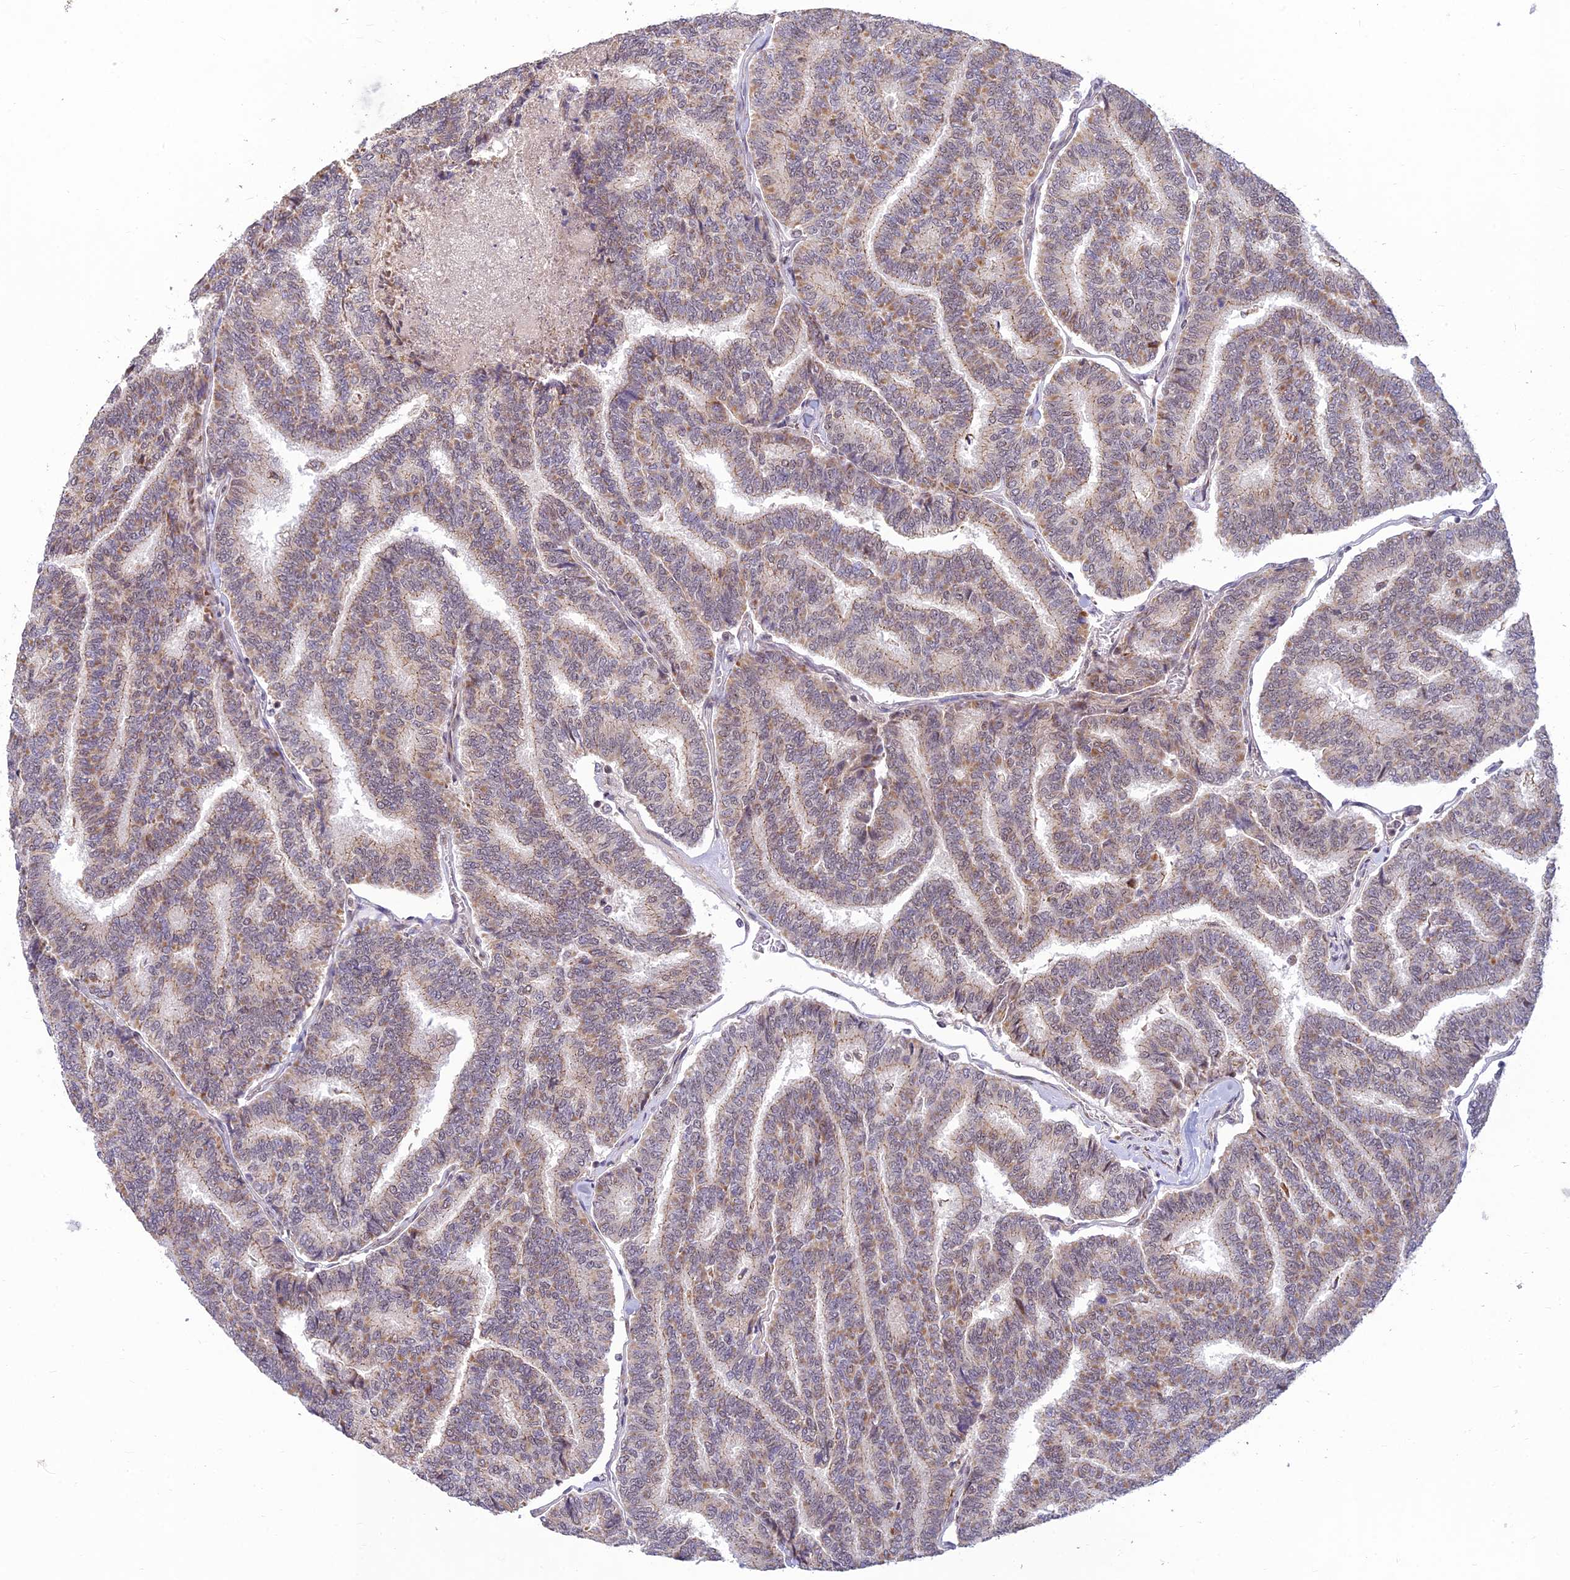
{"staining": {"intensity": "moderate", "quantity": "25%-75%", "location": "cytoplasmic/membranous"}, "tissue": "thyroid cancer", "cell_type": "Tumor cells", "image_type": "cancer", "snomed": [{"axis": "morphology", "description": "Papillary adenocarcinoma, NOS"}, {"axis": "topography", "description": "Thyroid gland"}], "caption": "Protein expression by immunohistochemistry (IHC) reveals moderate cytoplasmic/membranous staining in about 25%-75% of tumor cells in thyroid cancer (papillary adenocarcinoma). (IHC, brightfield microscopy, high magnification).", "gene": "MICOS13", "patient": {"sex": "female", "age": 35}}